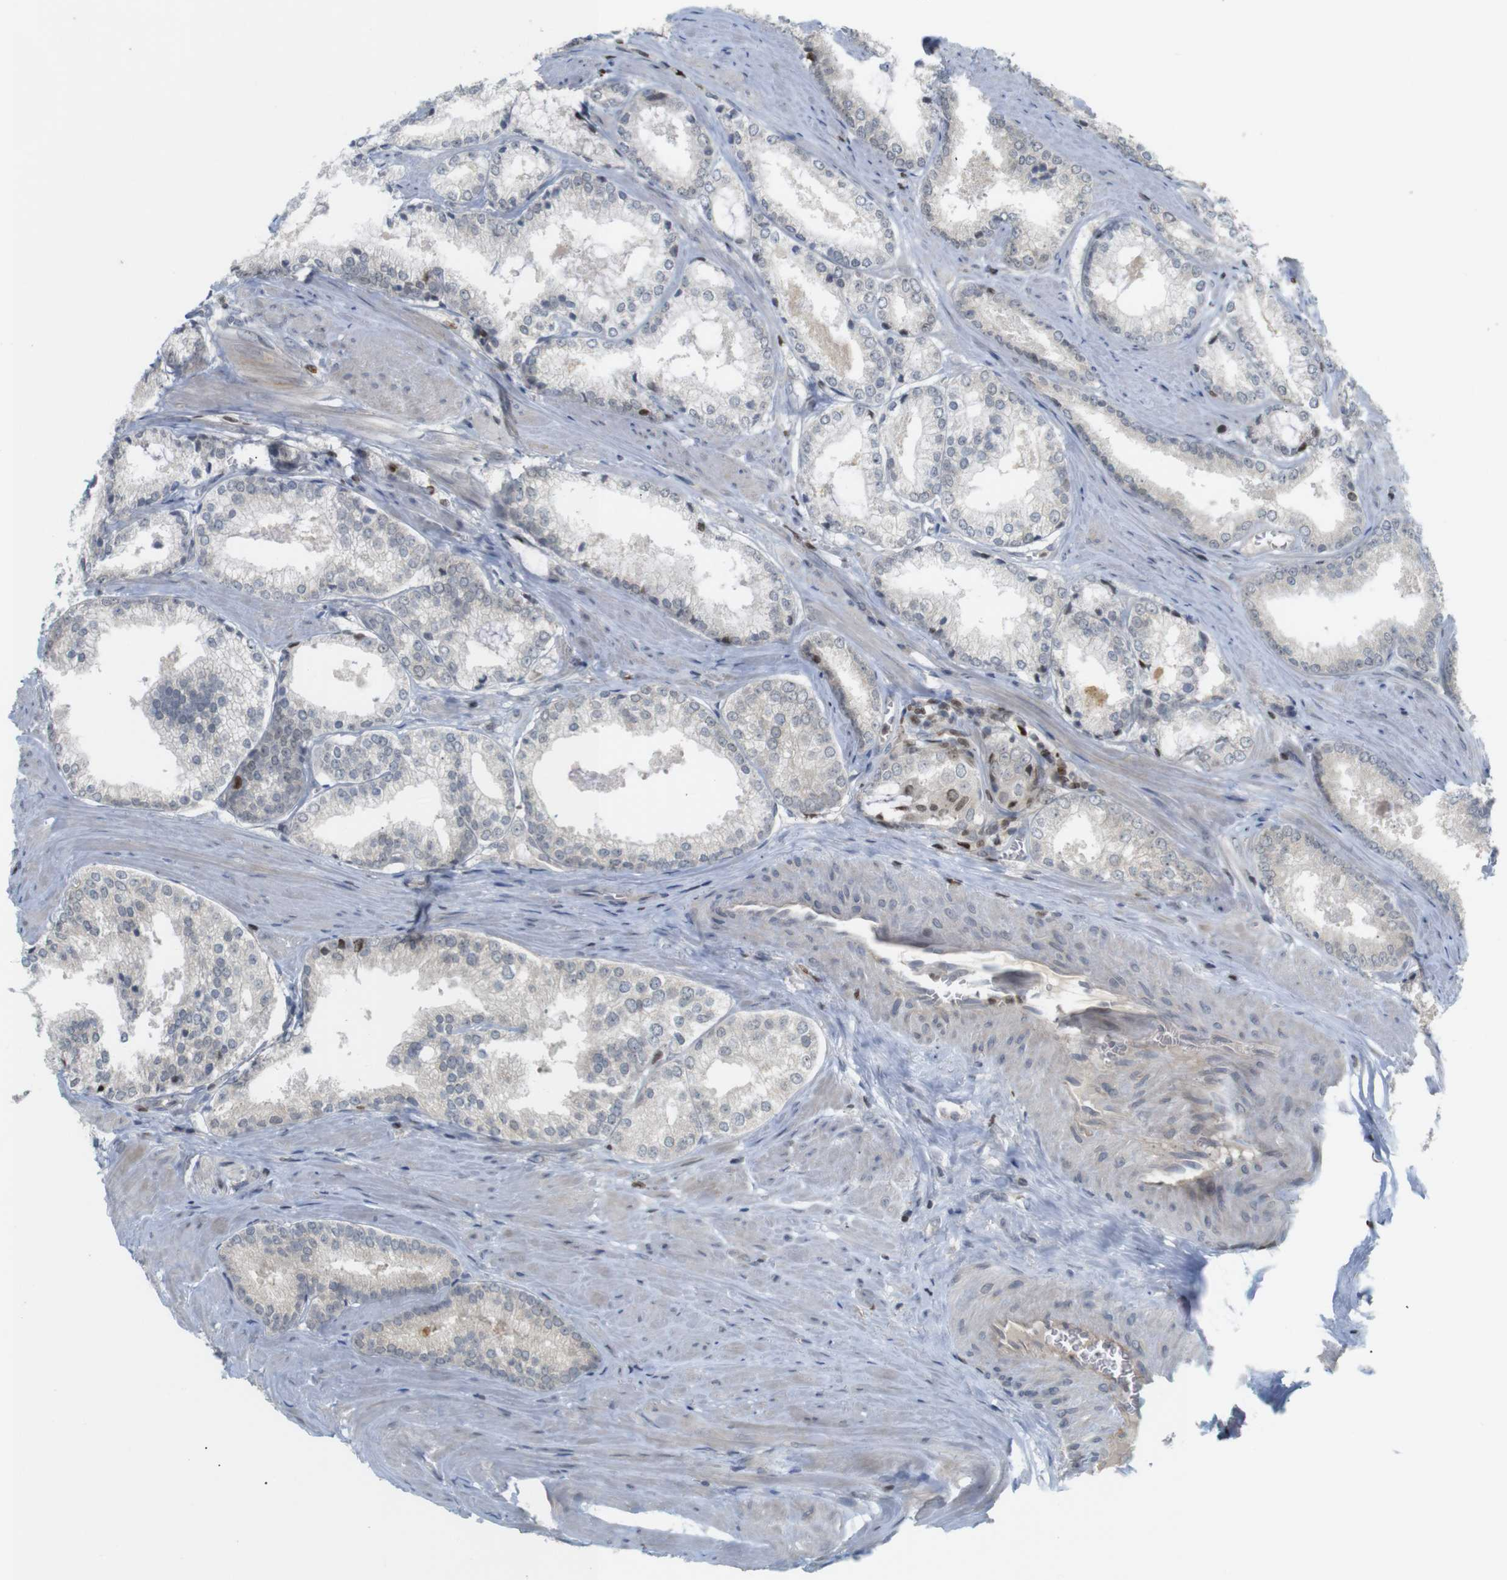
{"staining": {"intensity": "negative", "quantity": "none", "location": "none"}, "tissue": "prostate cancer", "cell_type": "Tumor cells", "image_type": "cancer", "snomed": [{"axis": "morphology", "description": "Adenocarcinoma, Low grade"}, {"axis": "topography", "description": "Prostate"}], "caption": "A histopathology image of human prostate adenocarcinoma (low-grade) is negative for staining in tumor cells.", "gene": "MBD1", "patient": {"sex": "male", "age": 64}}